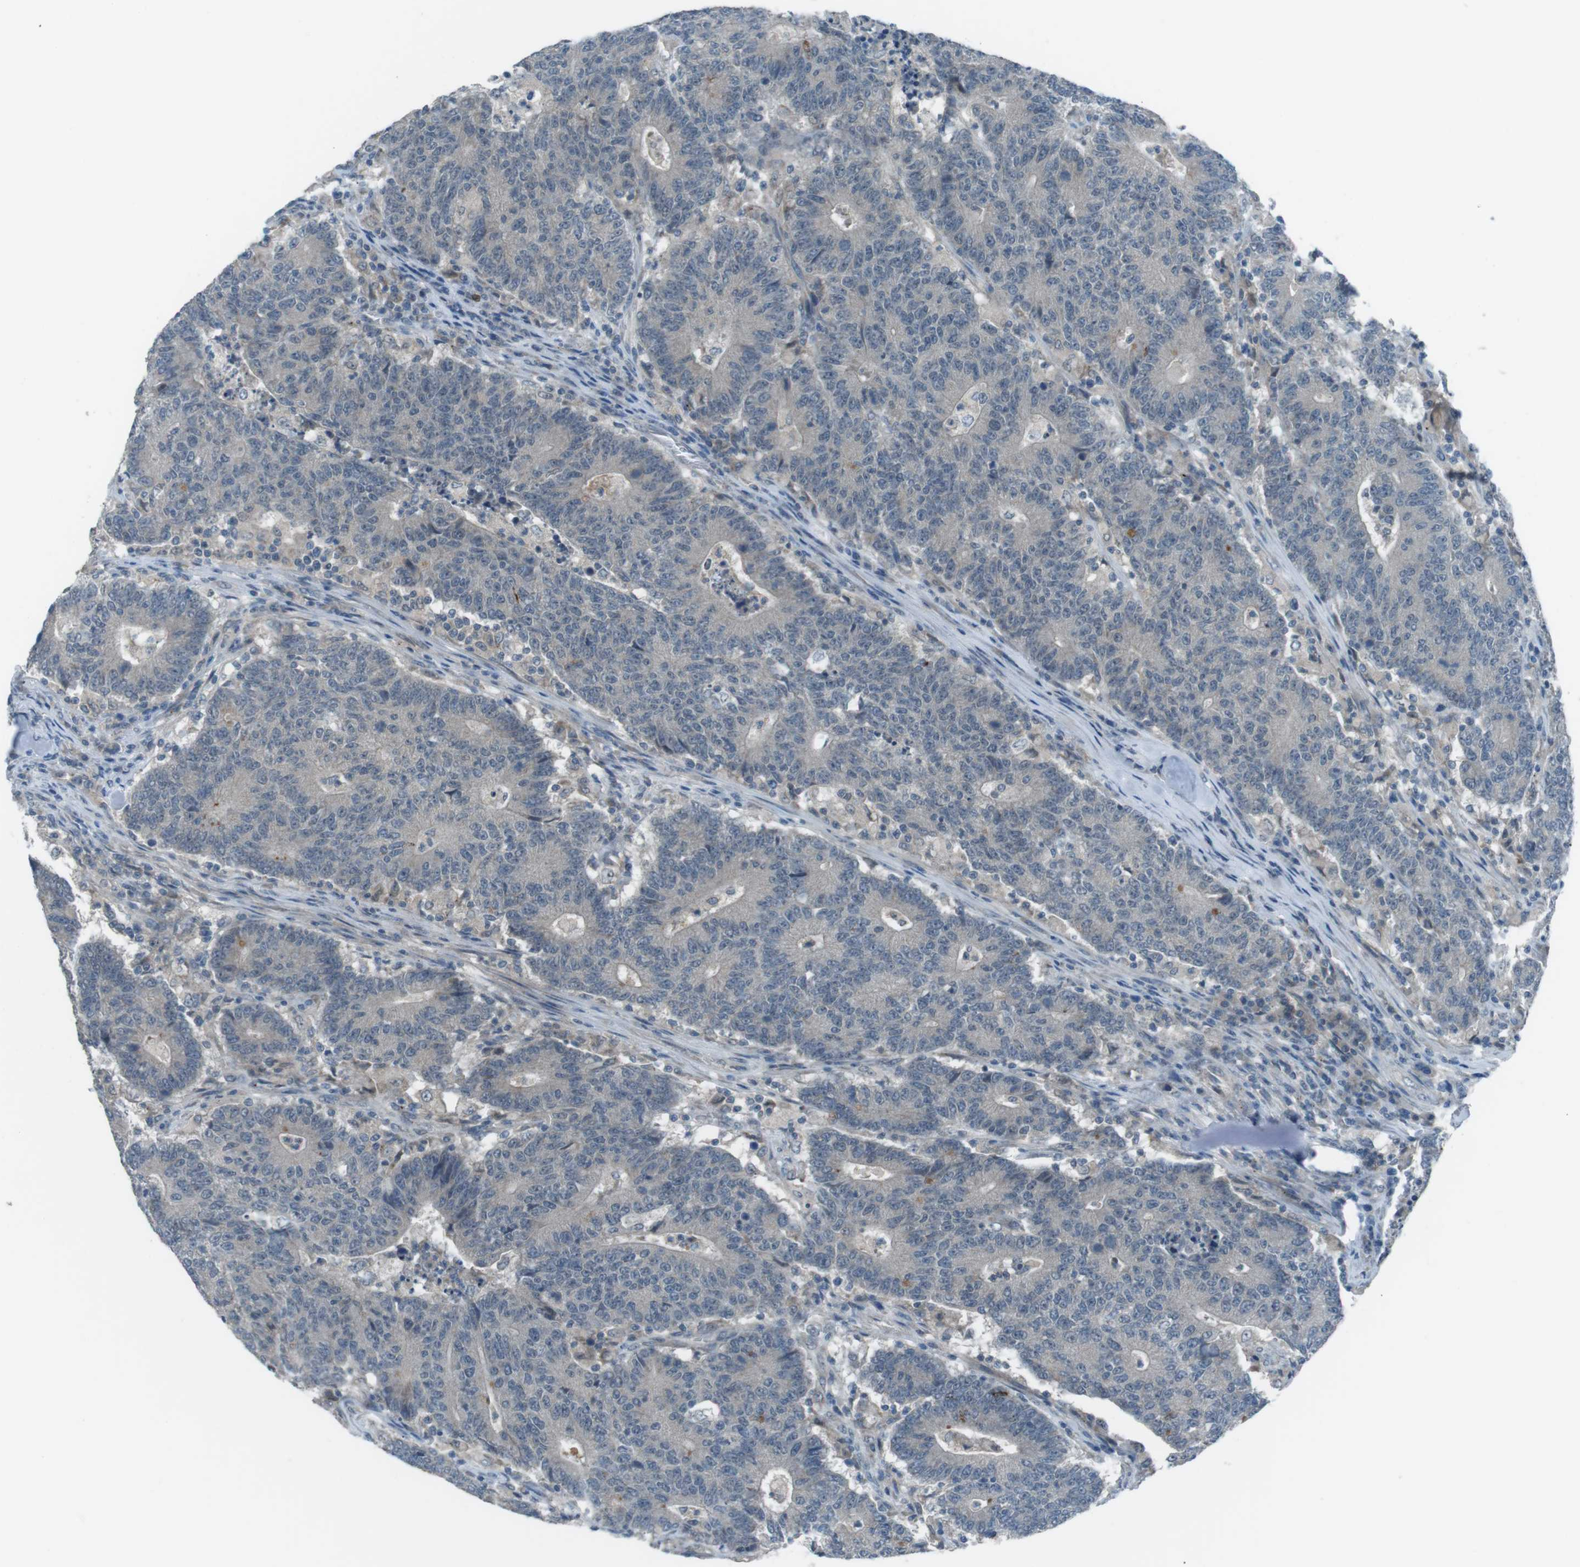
{"staining": {"intensity": "negative", "quantity": "none", "location": "none"}, "tissue": "colorectal cancer", "cell_type": "Tumor cells", "image_type": "cancer", "snomed": [{"axis": "morphology", "description": "Normal tissue, NOS"}, {"axis": "morphology", "description": "Adenocarcinoma, NOS"}, {"axis": "topography", "description": "Colon"}], "caption": "A high-resolution histopathology image shows IHC staining of colorectal cancer, which shows no significant staining in tumor cells.", "gene": "FCRLA", "patient": {"sex": "female", "age": 75}}